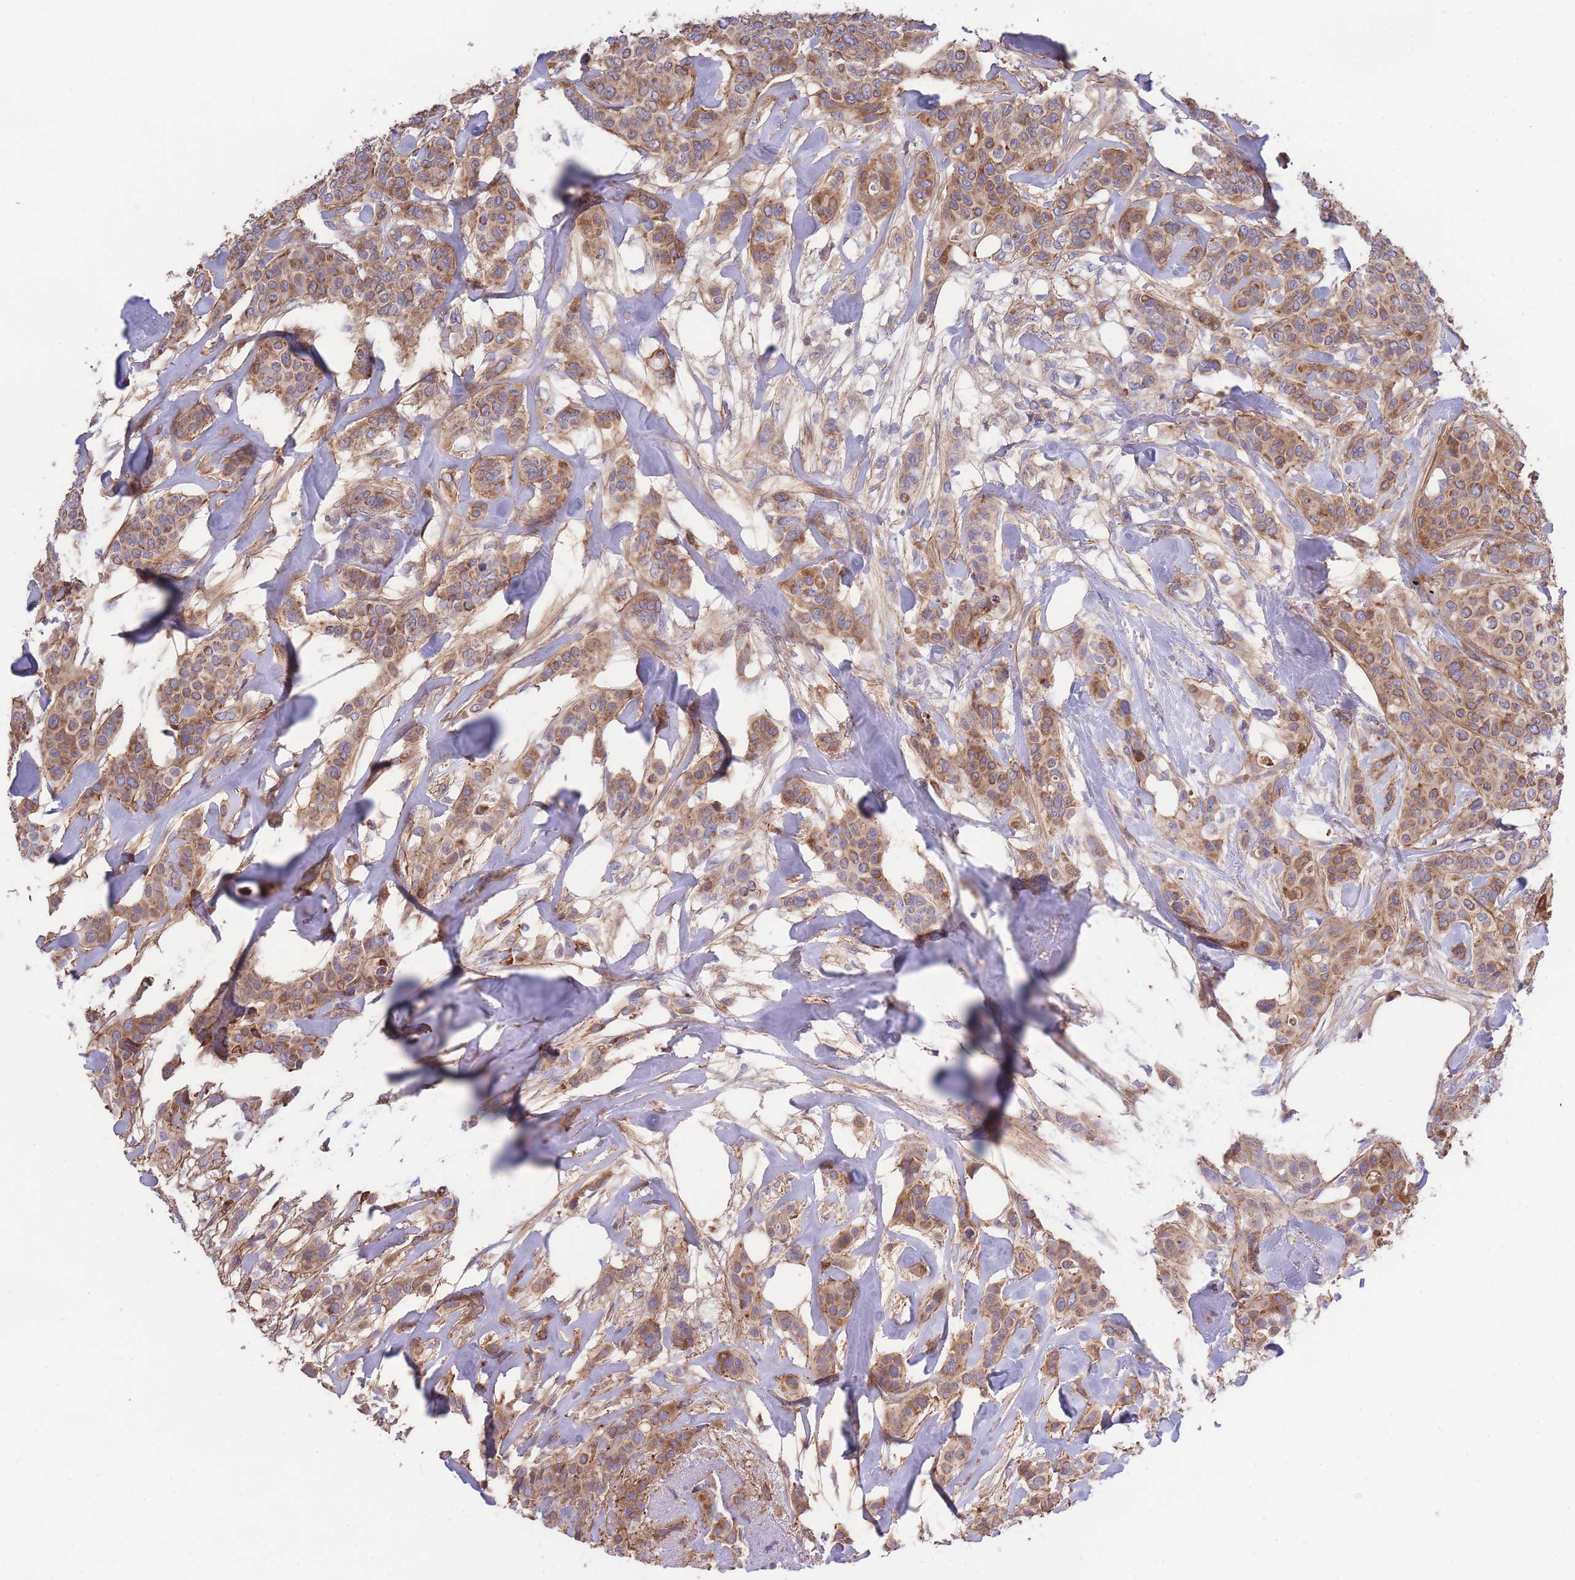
{"staining": {"intensity": "moderate", "quantity": ">75%", "location": "cytoplasmic/membranous"}, "tissue": "breast cancer", "cell_type": "Tumor cells", "image_type": "cancer", "snomed": [{"axis": "morphology", "description": "Lobular carcinoma"}, {"axis": "topography", "description": "Breast"}], "caption": "Immunohistochemical staining of lobular carcinoma (breast) reveals medium levels of moderate cytoplasmic/membranous expression in approximately >75% of tumor cells. The protein is shown in brown color, while the nuclei are stained blue.", "gene": "LRRN4CL", "patient": {"sex": "female", "age": 51}}